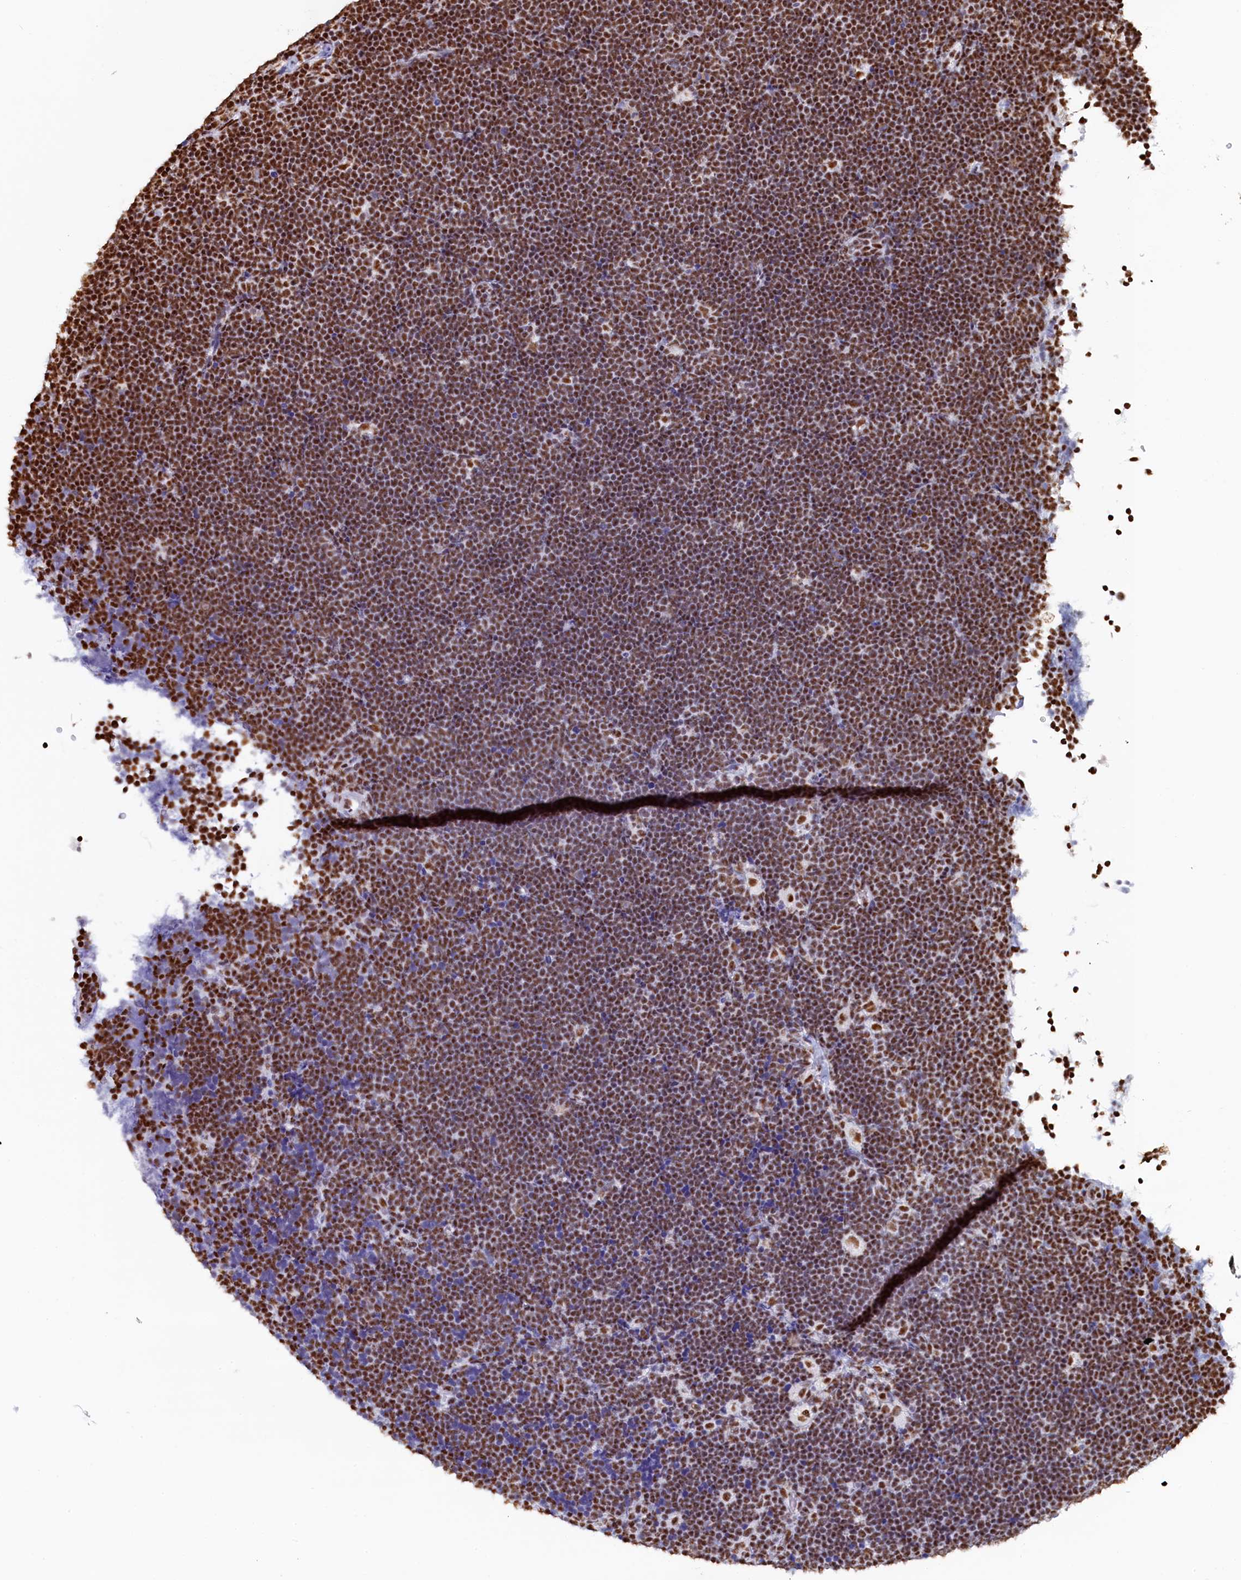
{"staining": {"intensity": "moderate", "quantity": ">75%", "location": "nuclear"}, "tissue": "lymphoma", "cell_type": "Tumor cells", "image_type": "cancer", "snomed": [{"axis": "morphology", "description": "Malignant lymphoma, non-Hodgkin's type, High grade"}, {"axis": "topography", "description": "Lymph node"}], "caption": "Moderate nuclear expression for a protein is present in about >75% of tumor cells of malignant lymphoma, non-Hodgkin's type (high-grade) using immunohistochemistry.", "gene": "MOSPD3", "patient": {"sex": "male", "age": 13}}